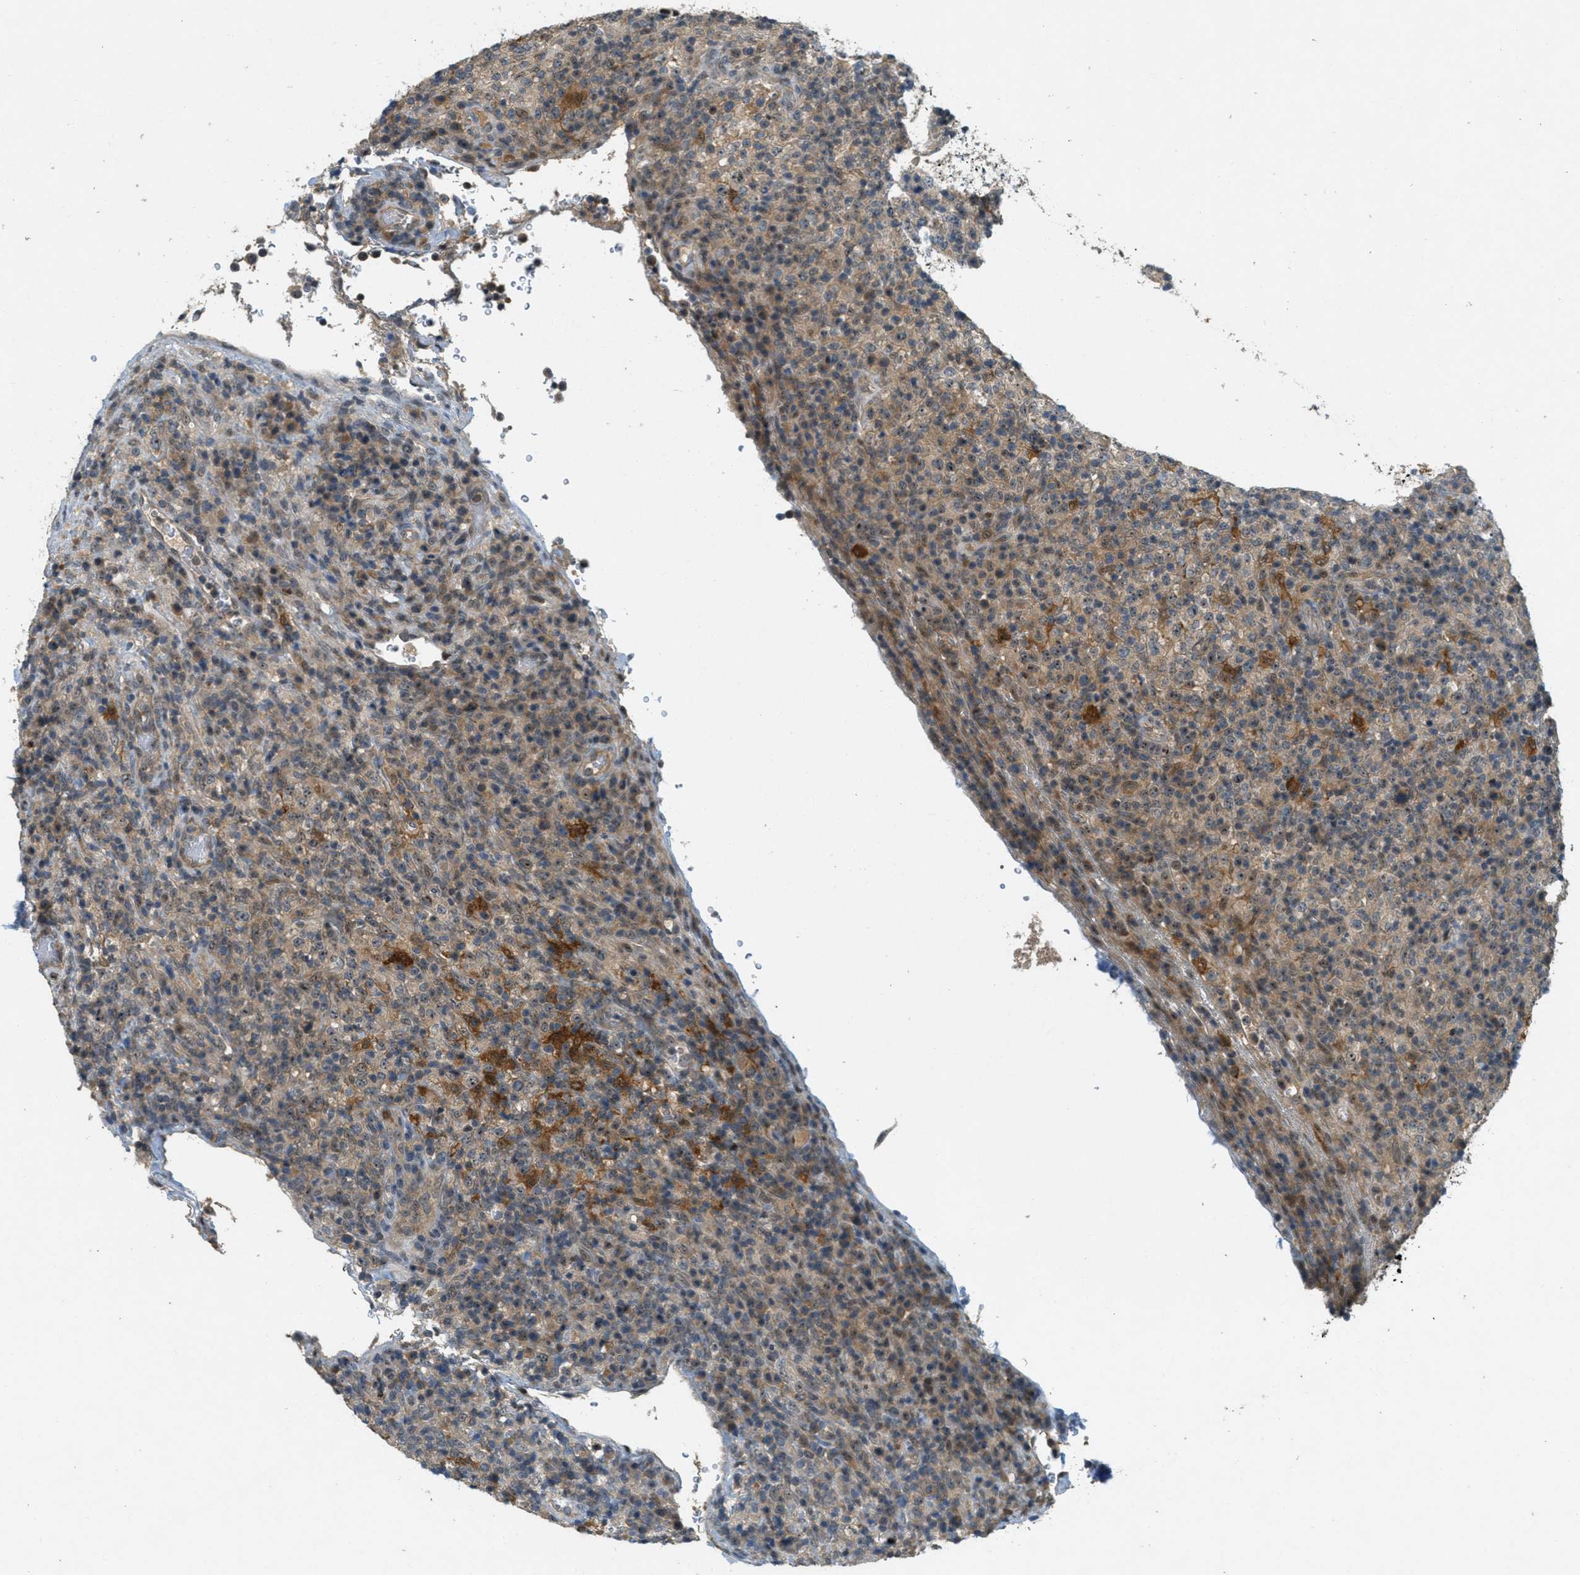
{"staining": {"intensity": "weak", "quantity": ">75%", "location": "cytoplasmic/membranous,nuclear"}, "tissue": "lymphoma", "cell_type": "Tumor cells", "image_type": "cancer", "snomed": [{"axis": "morphology", "description": "Malignant lymphoma, non-Hodgkin's type, High grade"}, {"axis": "topography", "description": "Lymph node"}], "caption": "High-power microscopy captured an immunohistochemistry histopathology image of lymphoma, revealing weak cytoplasmic/membranous and nuclear staining in approximately >75% of tumor cells.", "gene": "STK11", "patient": {"sex": "female", "age": 76}}